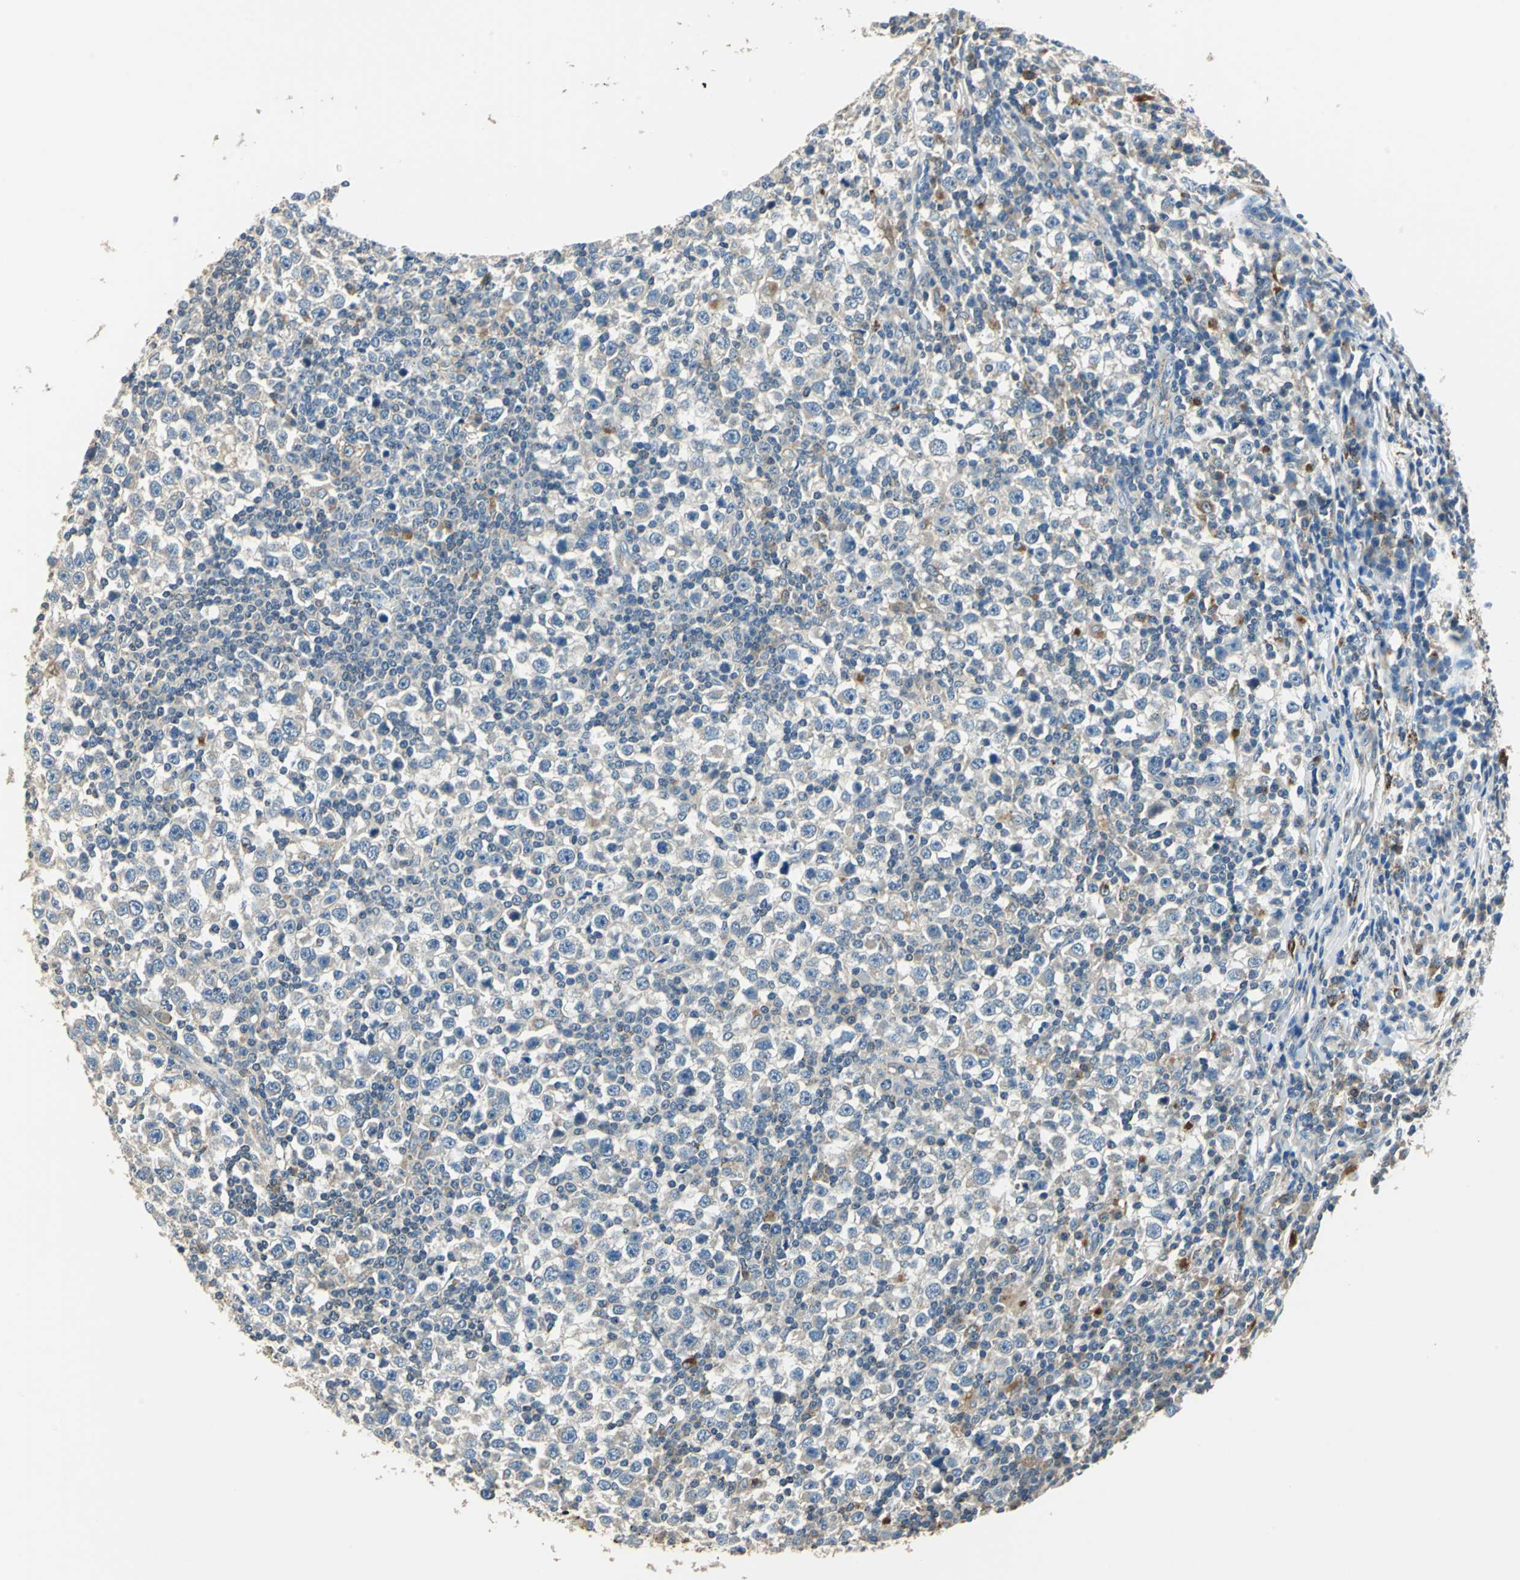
{"staining": {"intensity": "negative", "quantity": "none", "location": "none"}, "tissue": "testis cancer", "cell_type": "Tumor cells", "image_type": "cancer", "snomed": [{"axis": "morphology", "description": "Seminoma, NOS"}, {"axis": "topography", "description": "Testis"}], "caption": "The immunohistochemistry (IHC) histopathology image has no significant staining in tumor cells of testis seminoma tissue.", "gene": "NIT1", "patient": {"sex": "male", "age": 65}}